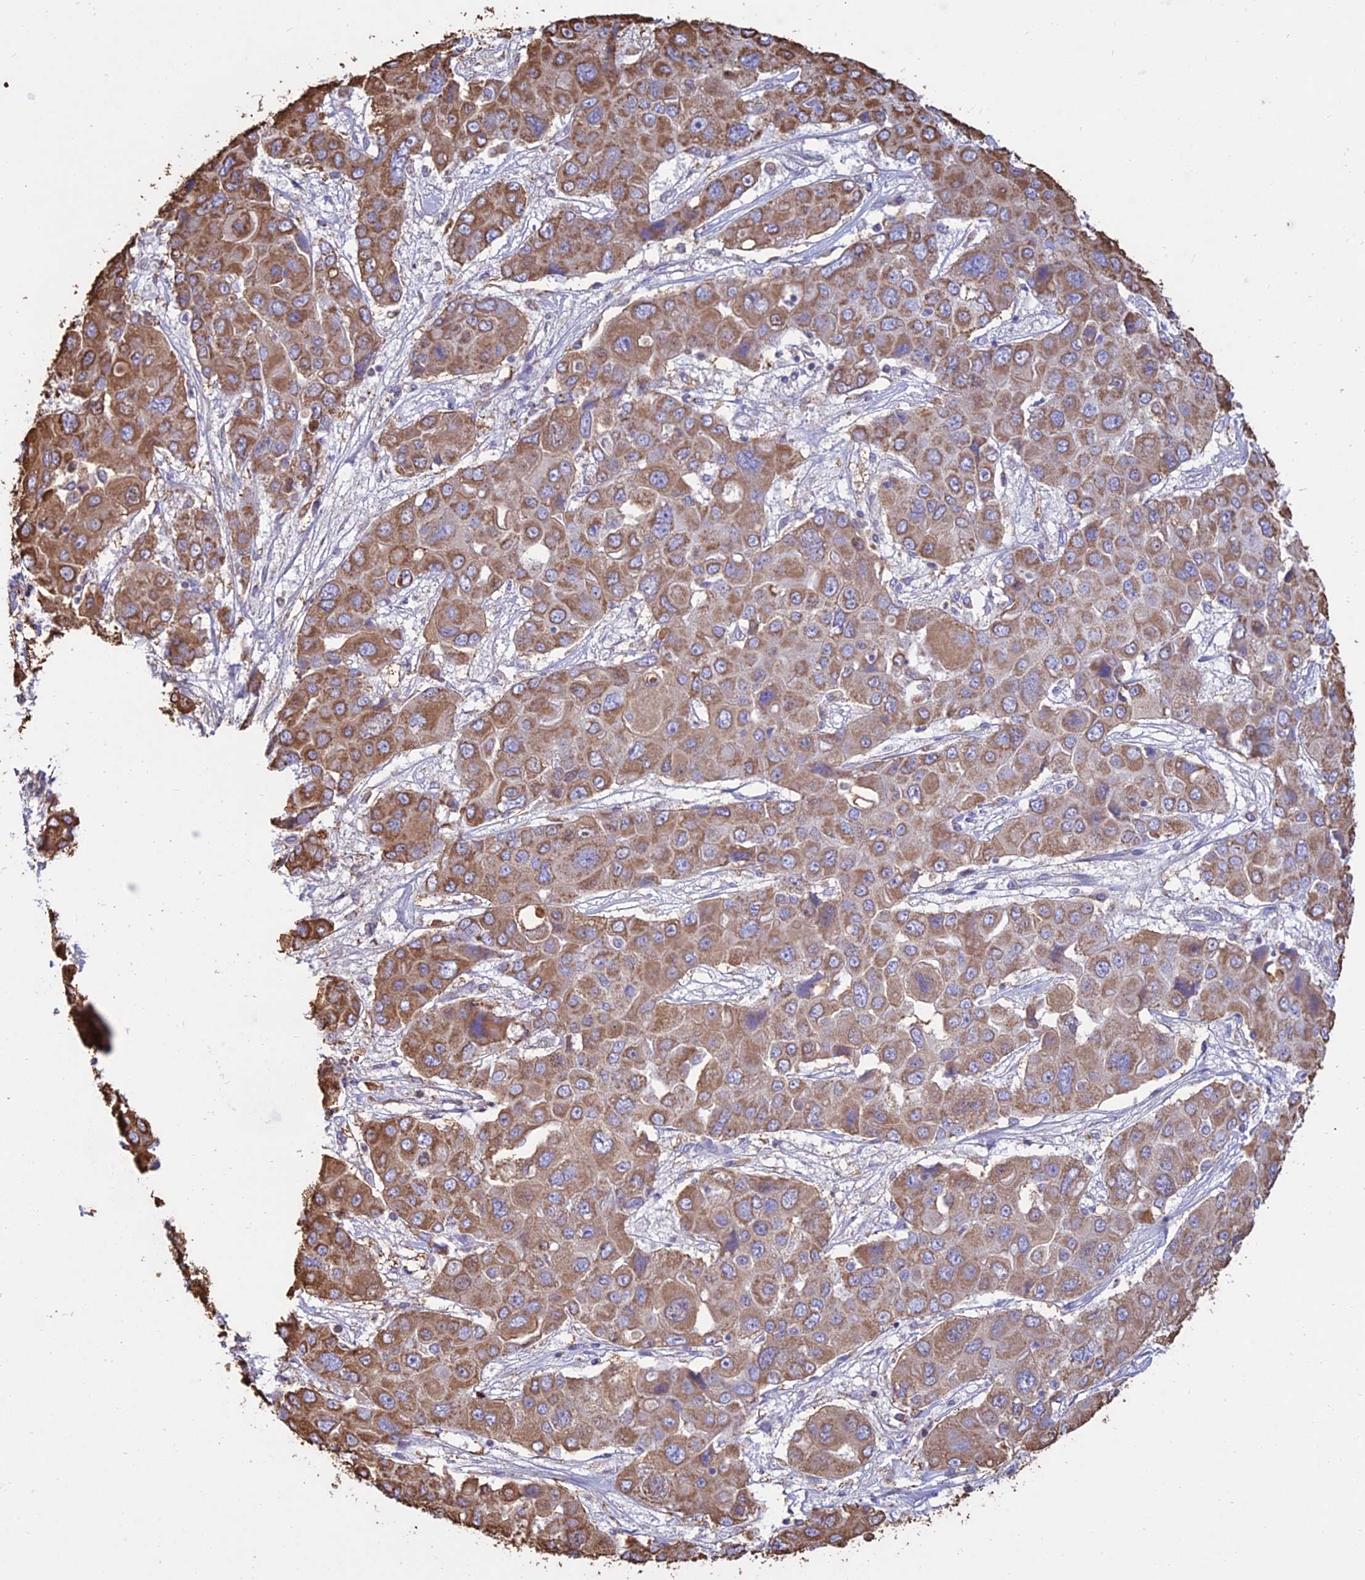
{"staining": {"intensity": "moderate", "quantity": ">75%", "location": "cytoplasmic/membranous"}, "tissue": "liver cancer", "cell_type": "Tumor cells", "image_type": "cancer", "snomed": [{"axis": "morphology", "description": "Cholangiocarcinoma"}, {"axis": "topography", "description": "Liver"}], "caption": "Protein expression analysis of cholangiocarcinoma (liver) demonstrates moderate cytoplasmic/membranous positivity in about >75% of tumor cells.", "gene": "OR2W3", "patient": {"sex": "male", "age": 67}}